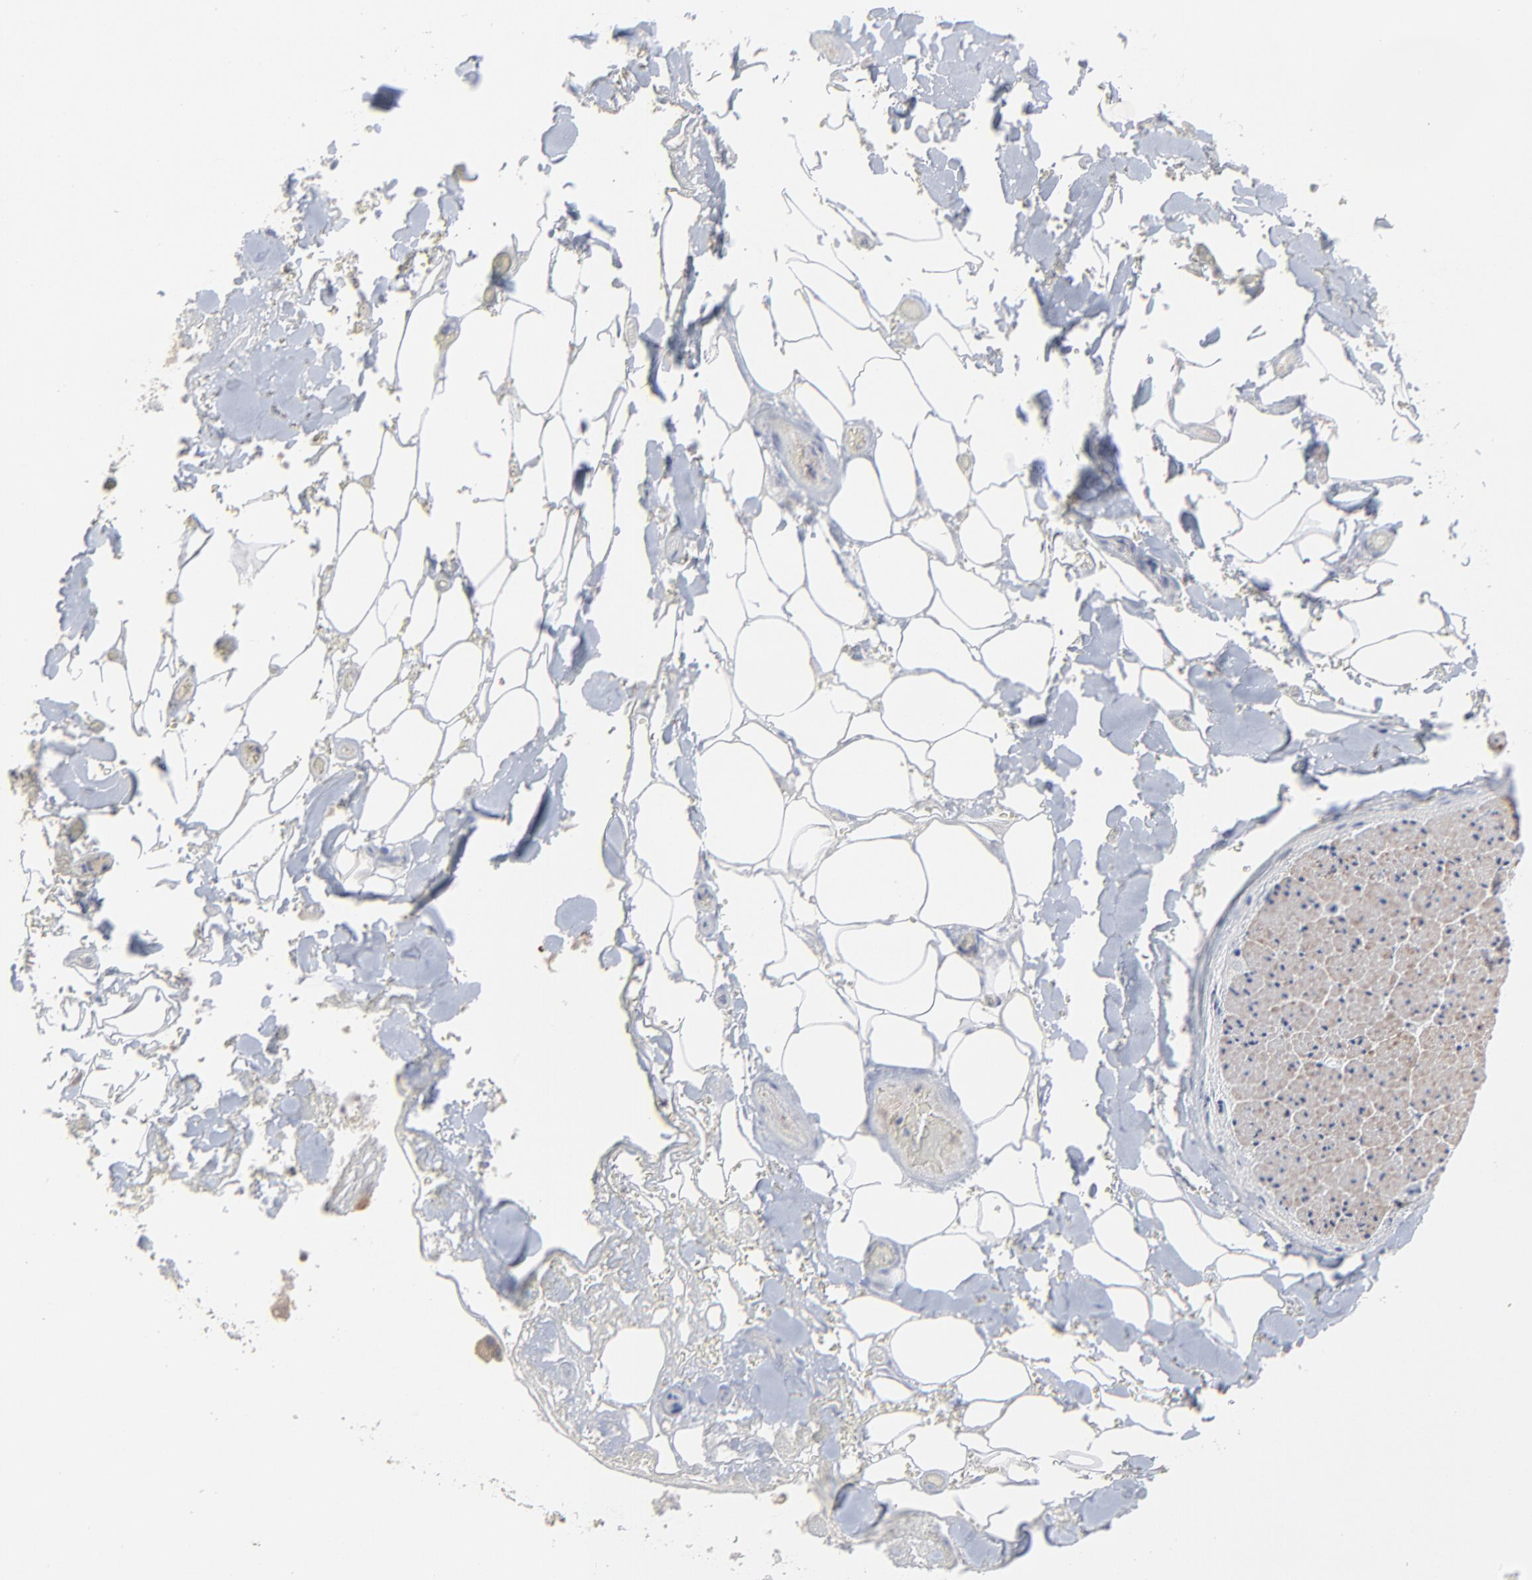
{"staining": {"intensity": "negative", "quantity": "none", "location": "none"}, "tissue": "adipose tissue", "cell_type": "Adipocytes", "image_type": "normal", "snomed": [{"axis": "morphology", "description": "Normal tissue, NOS"}, {"axis": "morphology", "description": "Cholangiocarcinoma"}, {"axis": "topography", "description": "Liver"}, {"axis": "topography", "description": "Peripheral nerve tissue"}], "caption": "A high-resolution photomicrograph shows immunohistochemistry staining of unremarkable adipose tissue, which exhibits no significant expression in adipocytes.", "gene": "FAM199X", "patient": {"sex": "male", "age": 50}}